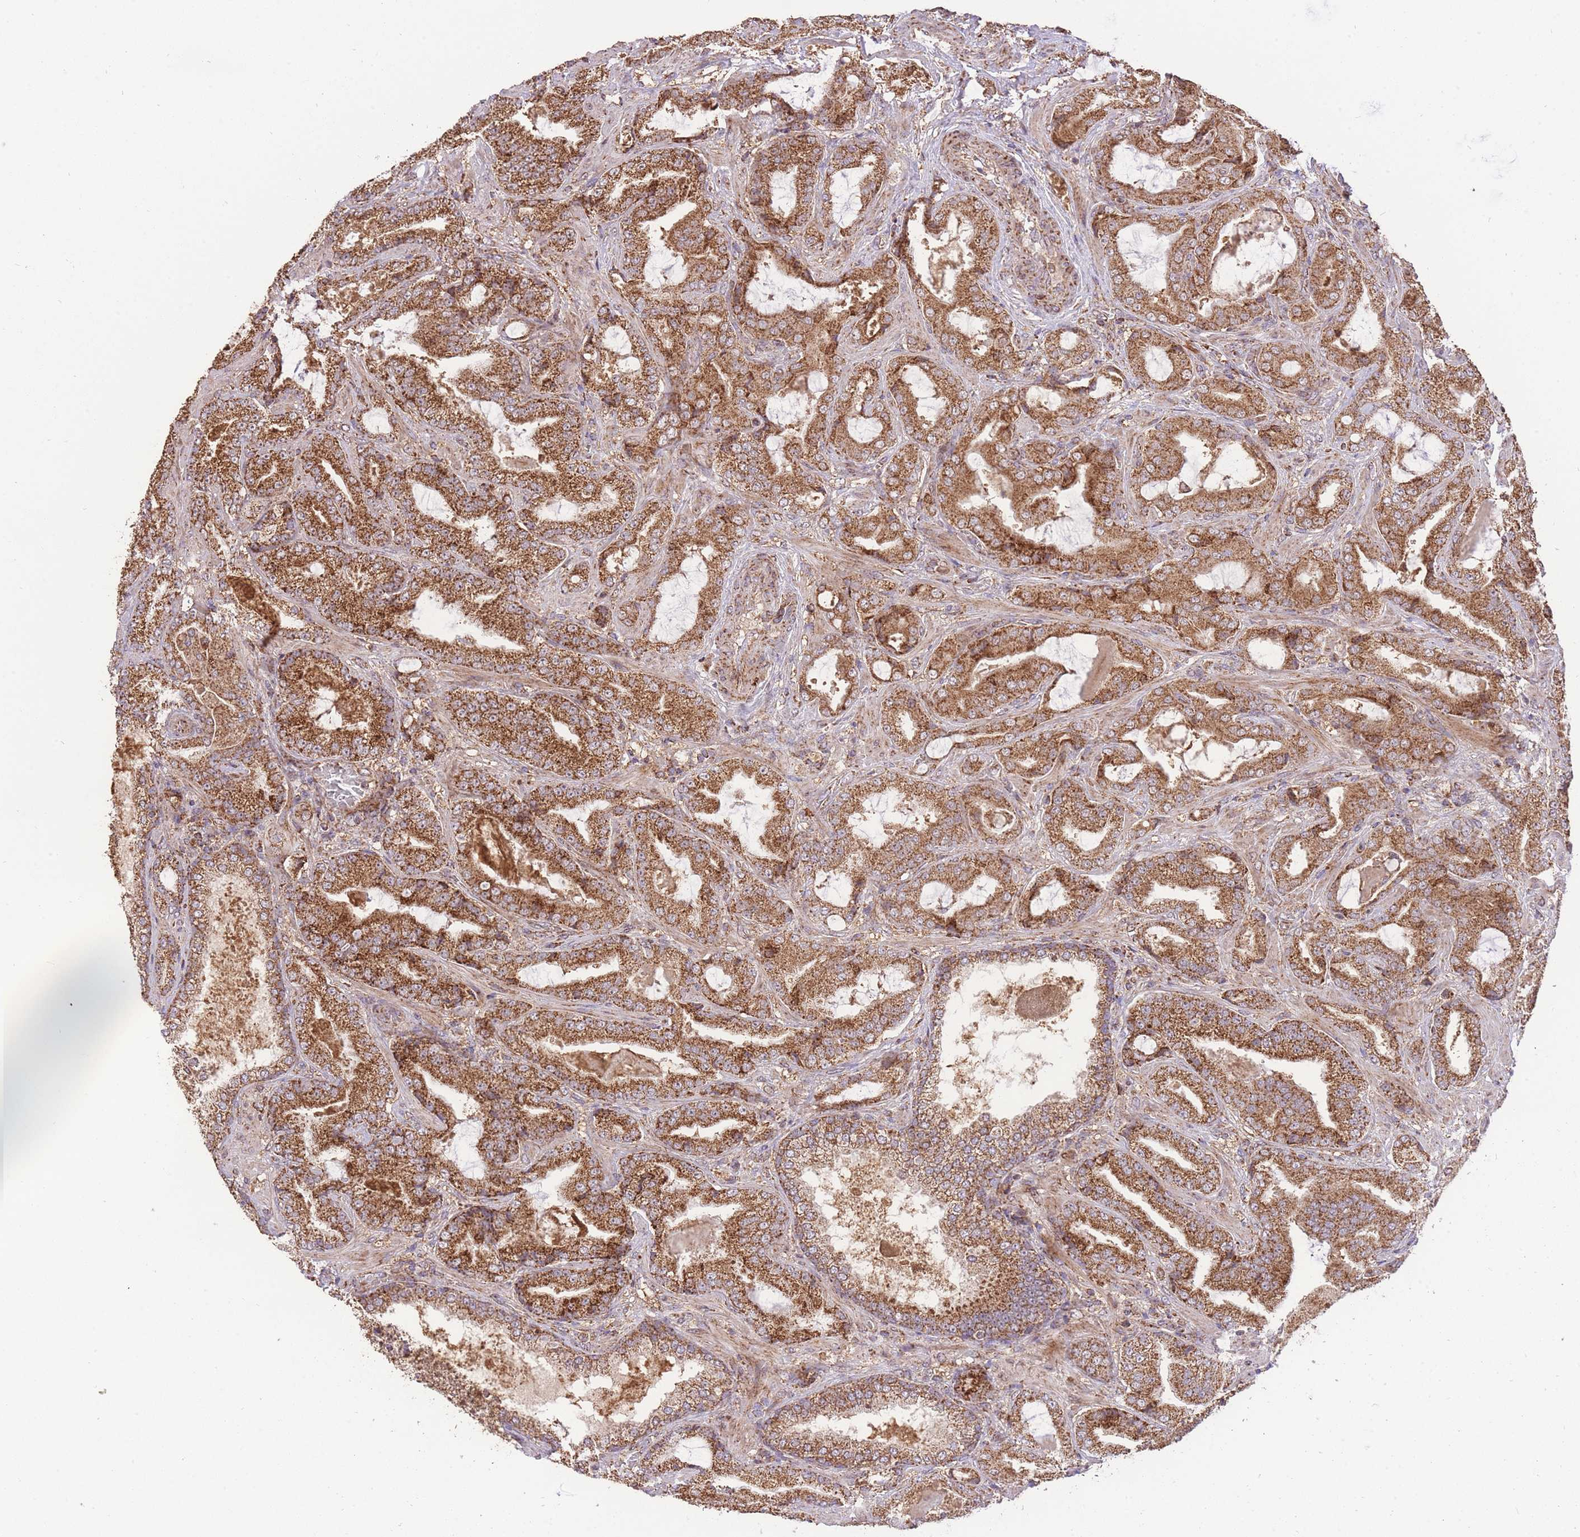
{"staining": {"intensity": "strong", "quantity": ">75%", "location": "cytoplasmic/membranous"}, "tissue": "prostate cancer", "cell_type": "Tumor cells", "image_type": "cancer", "snomed": [{"axis": "morphology", "description": "Adenocarcinoma, High grade"}, {"axis": "topography", "description": "Prostate"}], "caption": "The histopathology image reveals a brown stain indicating the presence of a protein in the cytoplasmic/membranous of tumor cells in prostate high-grade adenocarcinoma.", "gene": "PREP", "patient": {"sex": "male", "age": 68}}